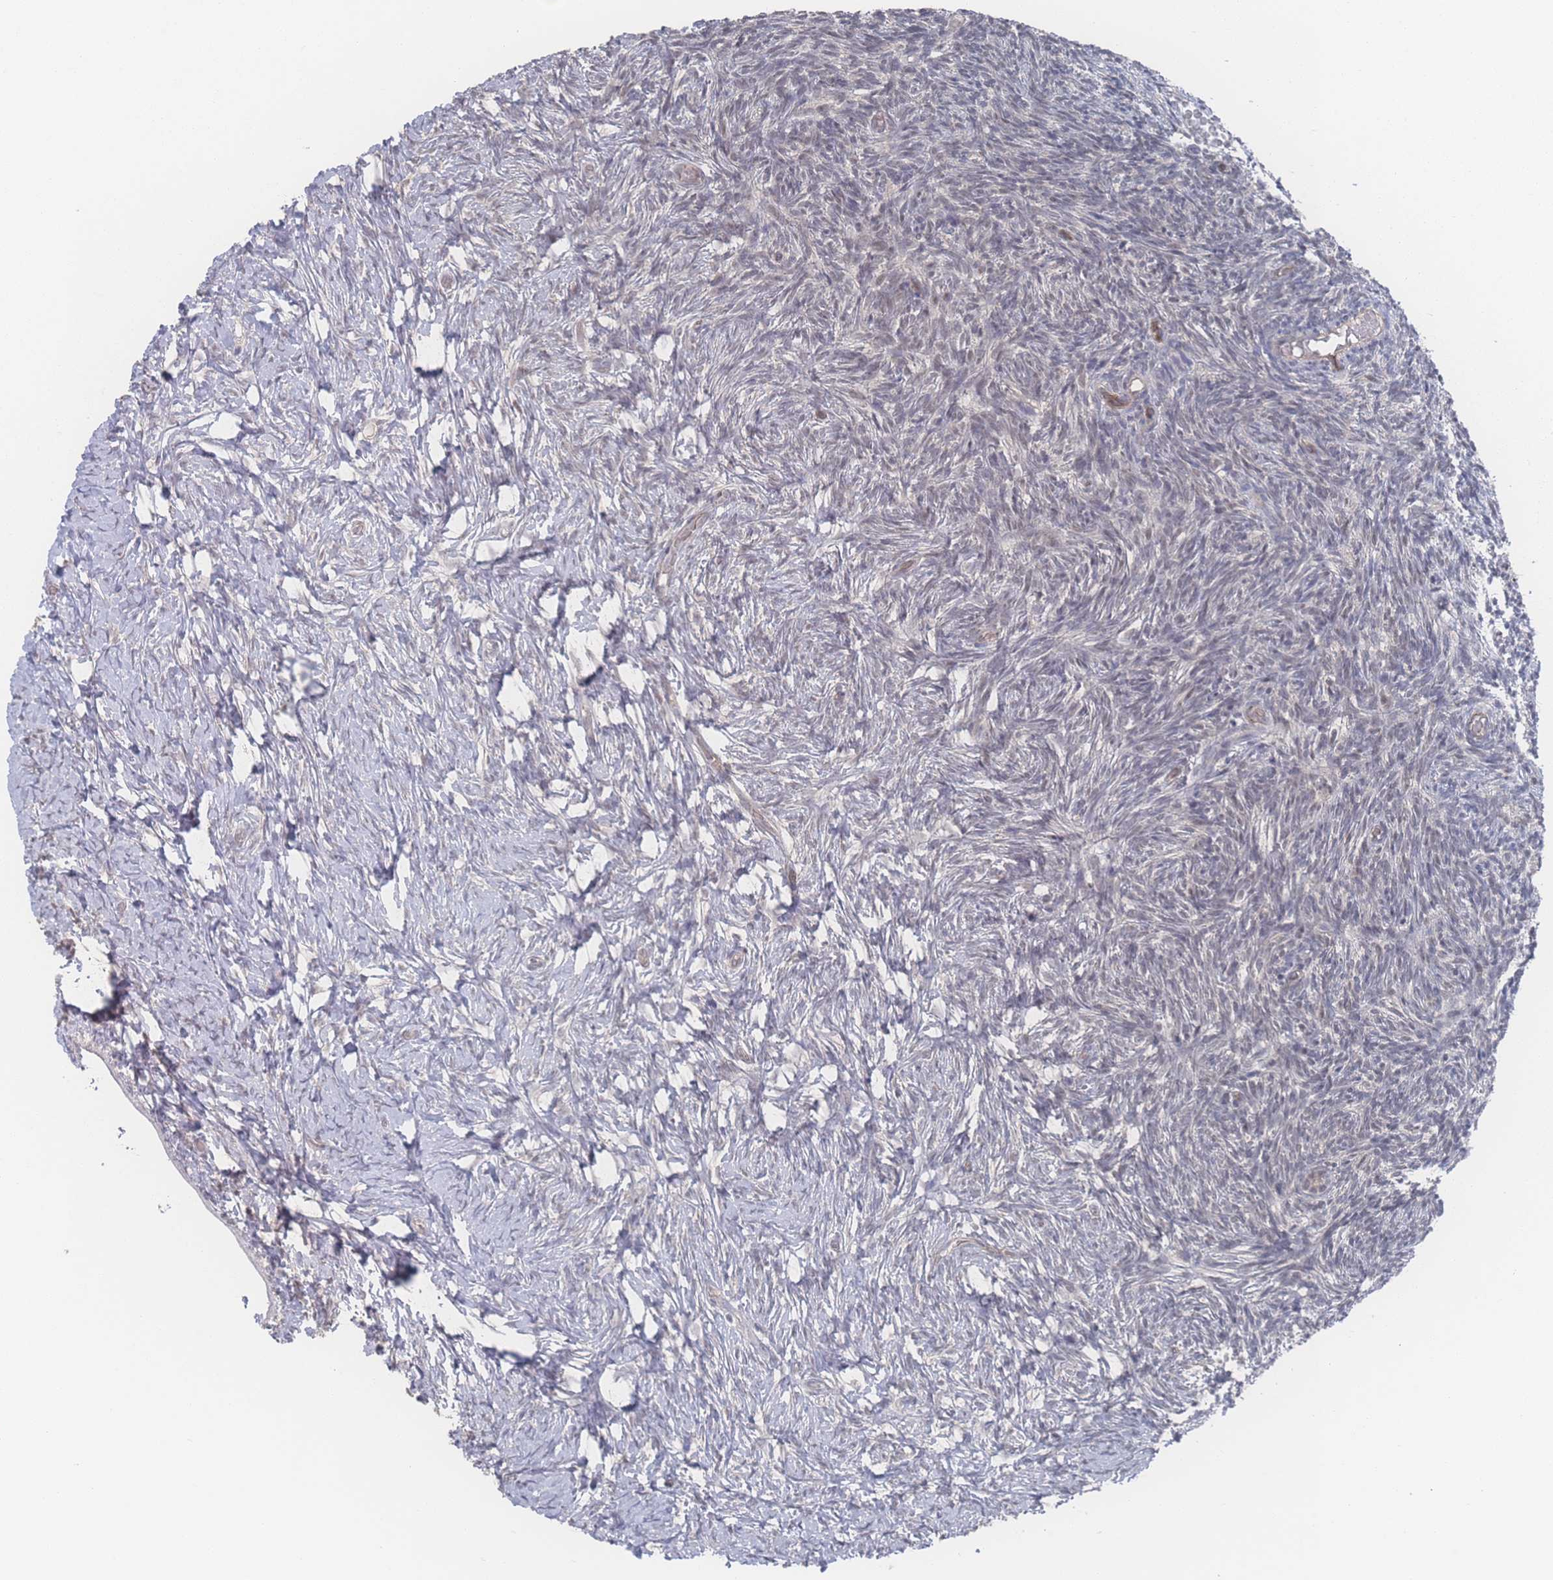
{"staining": {"intensity": "negative", "quantity": "none", "location": "none"}, "tissue": "ovary", "cell_type": "Ovarian stroma cells", "image_type": "normal", "snomed": [{"axis": "morphology", "description": "Normal tissue, NOS"}, {"axis": "topography", "description": "Ovary"}], "caption": "DAB (3,3'-diaminobenzidine) immunohistochemical staining of unremarkable ovary demonstrates no significant expression in ovarian stroma cells.", "gene": "NBEAL1", "patient": {"sex": "female", "age": 39}}